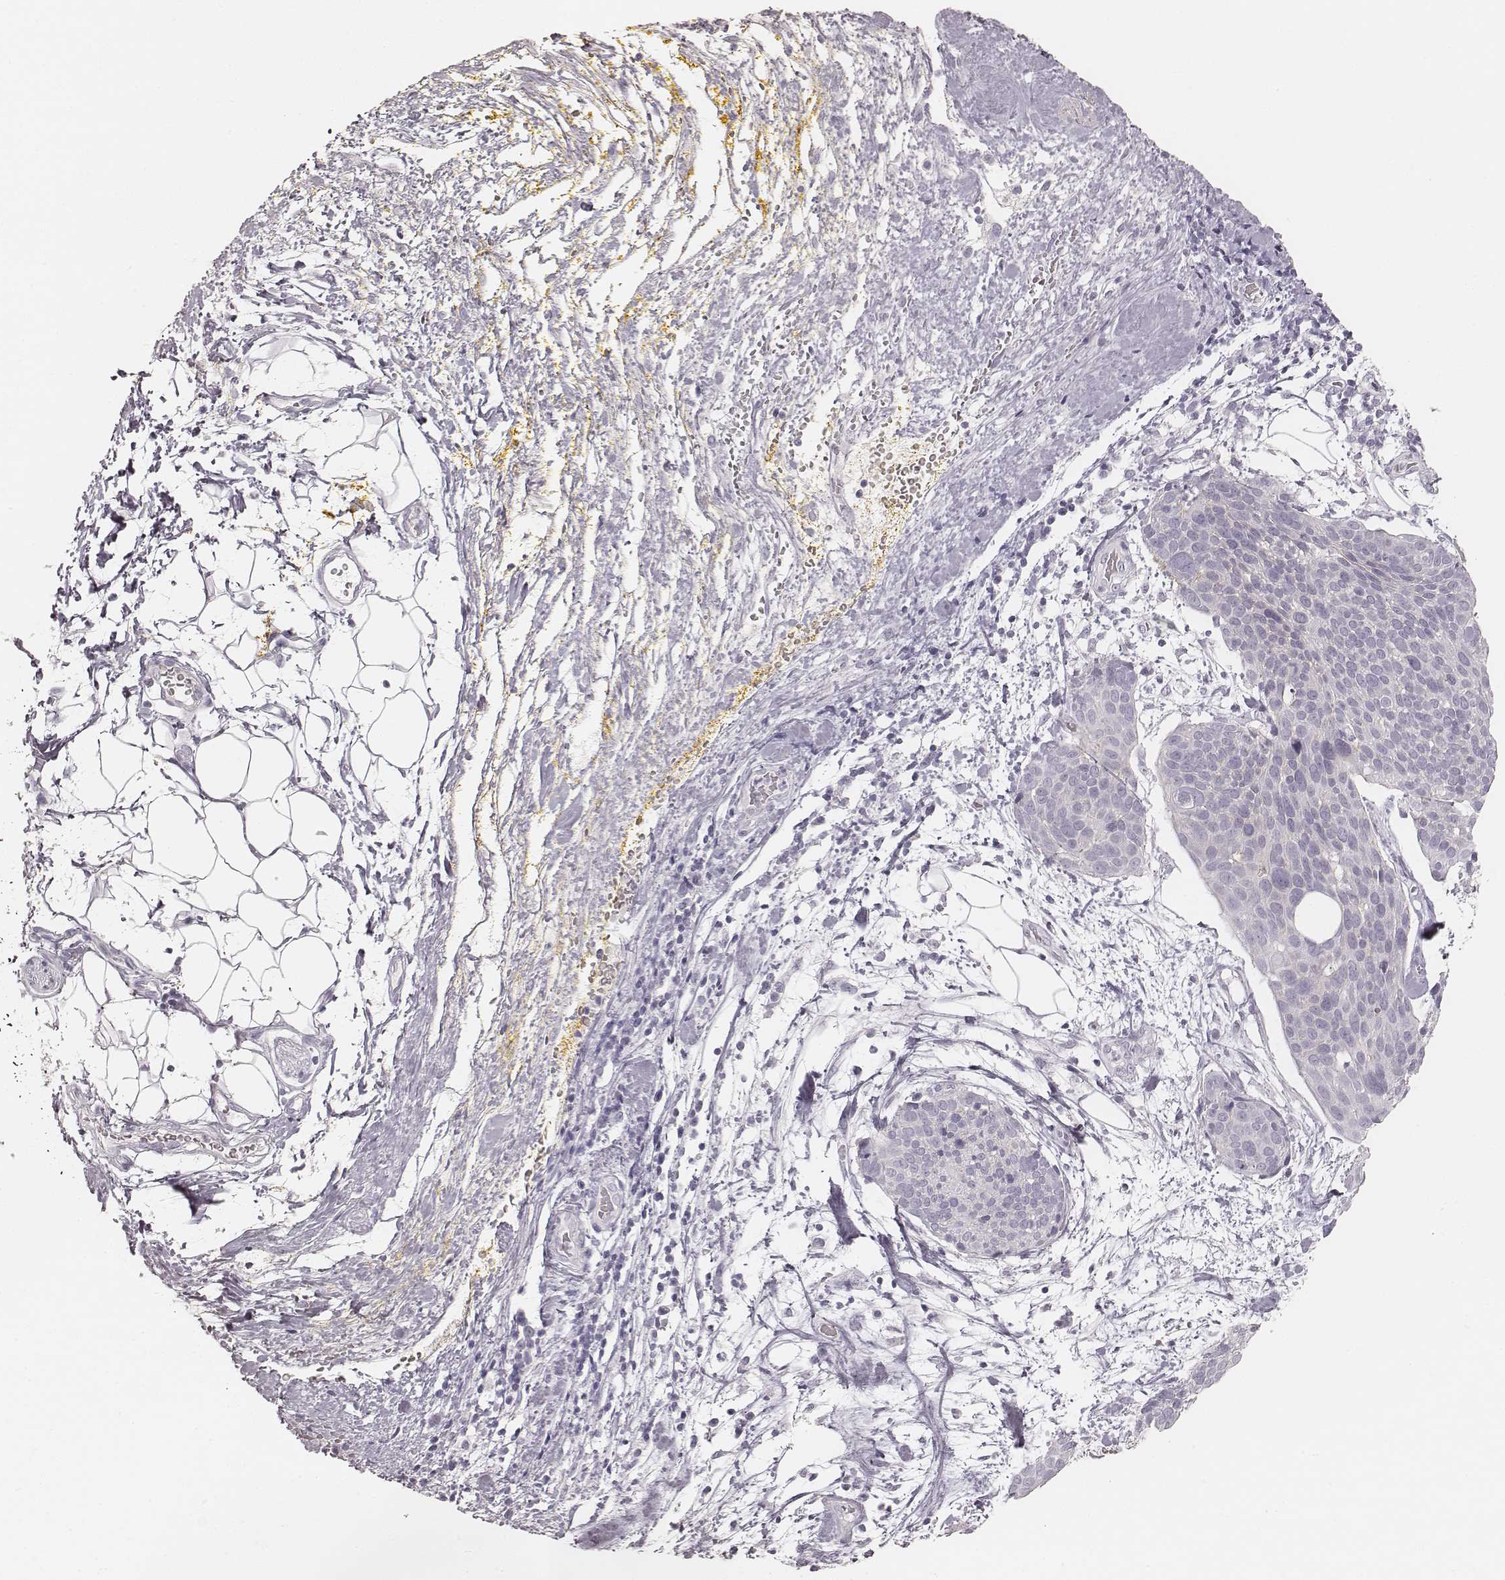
{"staining": {"intensity": "negative", "quantity": "none", "location": "none"}, "tissue": "cervical cancer", "cell_type": "Tumor cells", "image_type": "cancer", "snomed": [{"axis": "morphology", "description": "Squamous cell carcinoma, NOS"}, {"axis": "topography", "description": "Cervix"}], "caption": "This is a image of IHC staining of cervical squamous cell carcinoma, which shows no expression in tumor cells.", "gene": "KRT26", "patient": {"sex": "female", "age": 39}}